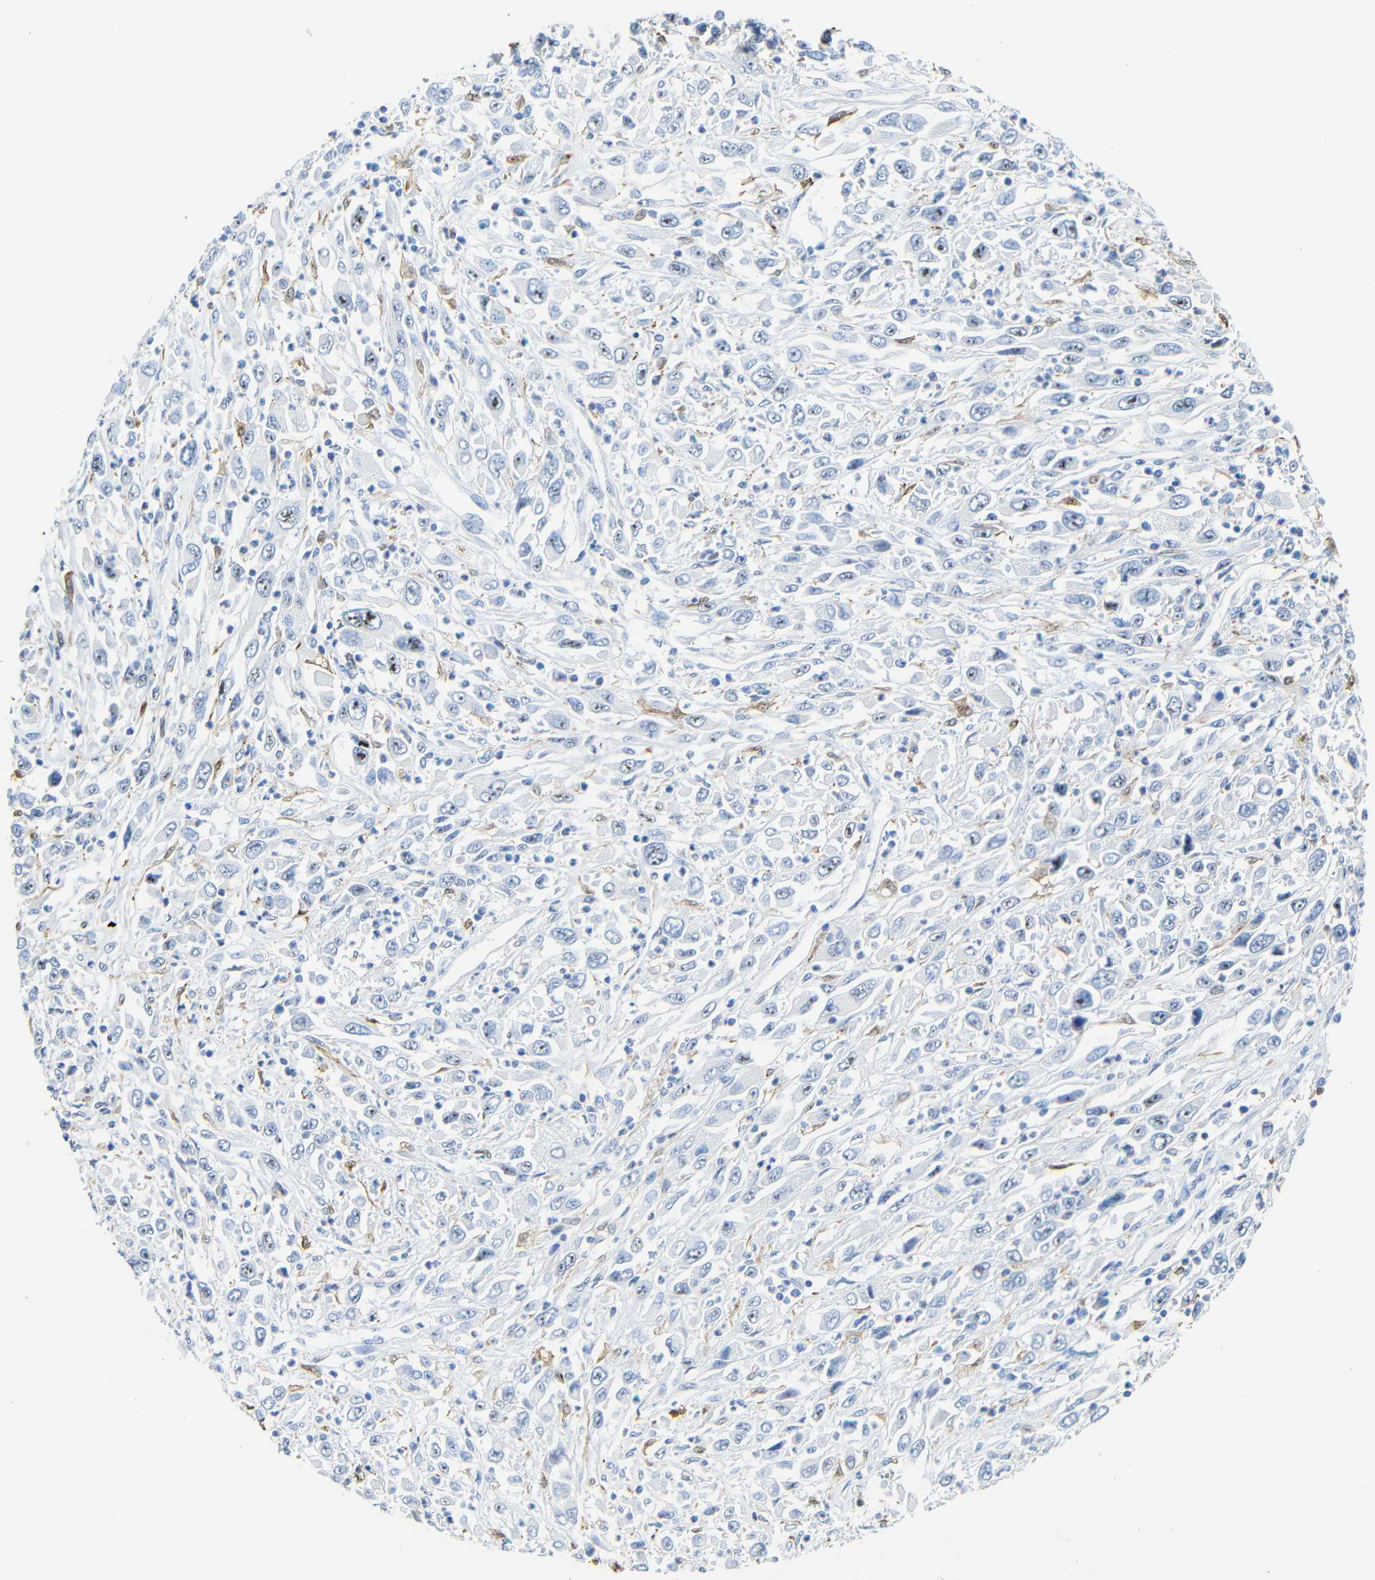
{"staining": {"intensity": "moderate", "quantity": "<25%", "location": "nuclear"}, "tissue": "melanoma", "cell_type": "Tumor cells", "image_type": "cancer", "snomed": [{"axis": "morphology", "description": "Malignant melanoma, Metastatic site"}, {"axis": "topography", "description": "Skin"}], "caption": "Melanoma stained with a protein marker shows moderate staining in tumor cells.", "gene": "C1orf210", "patient": {"sex": "female", "age": 56}}